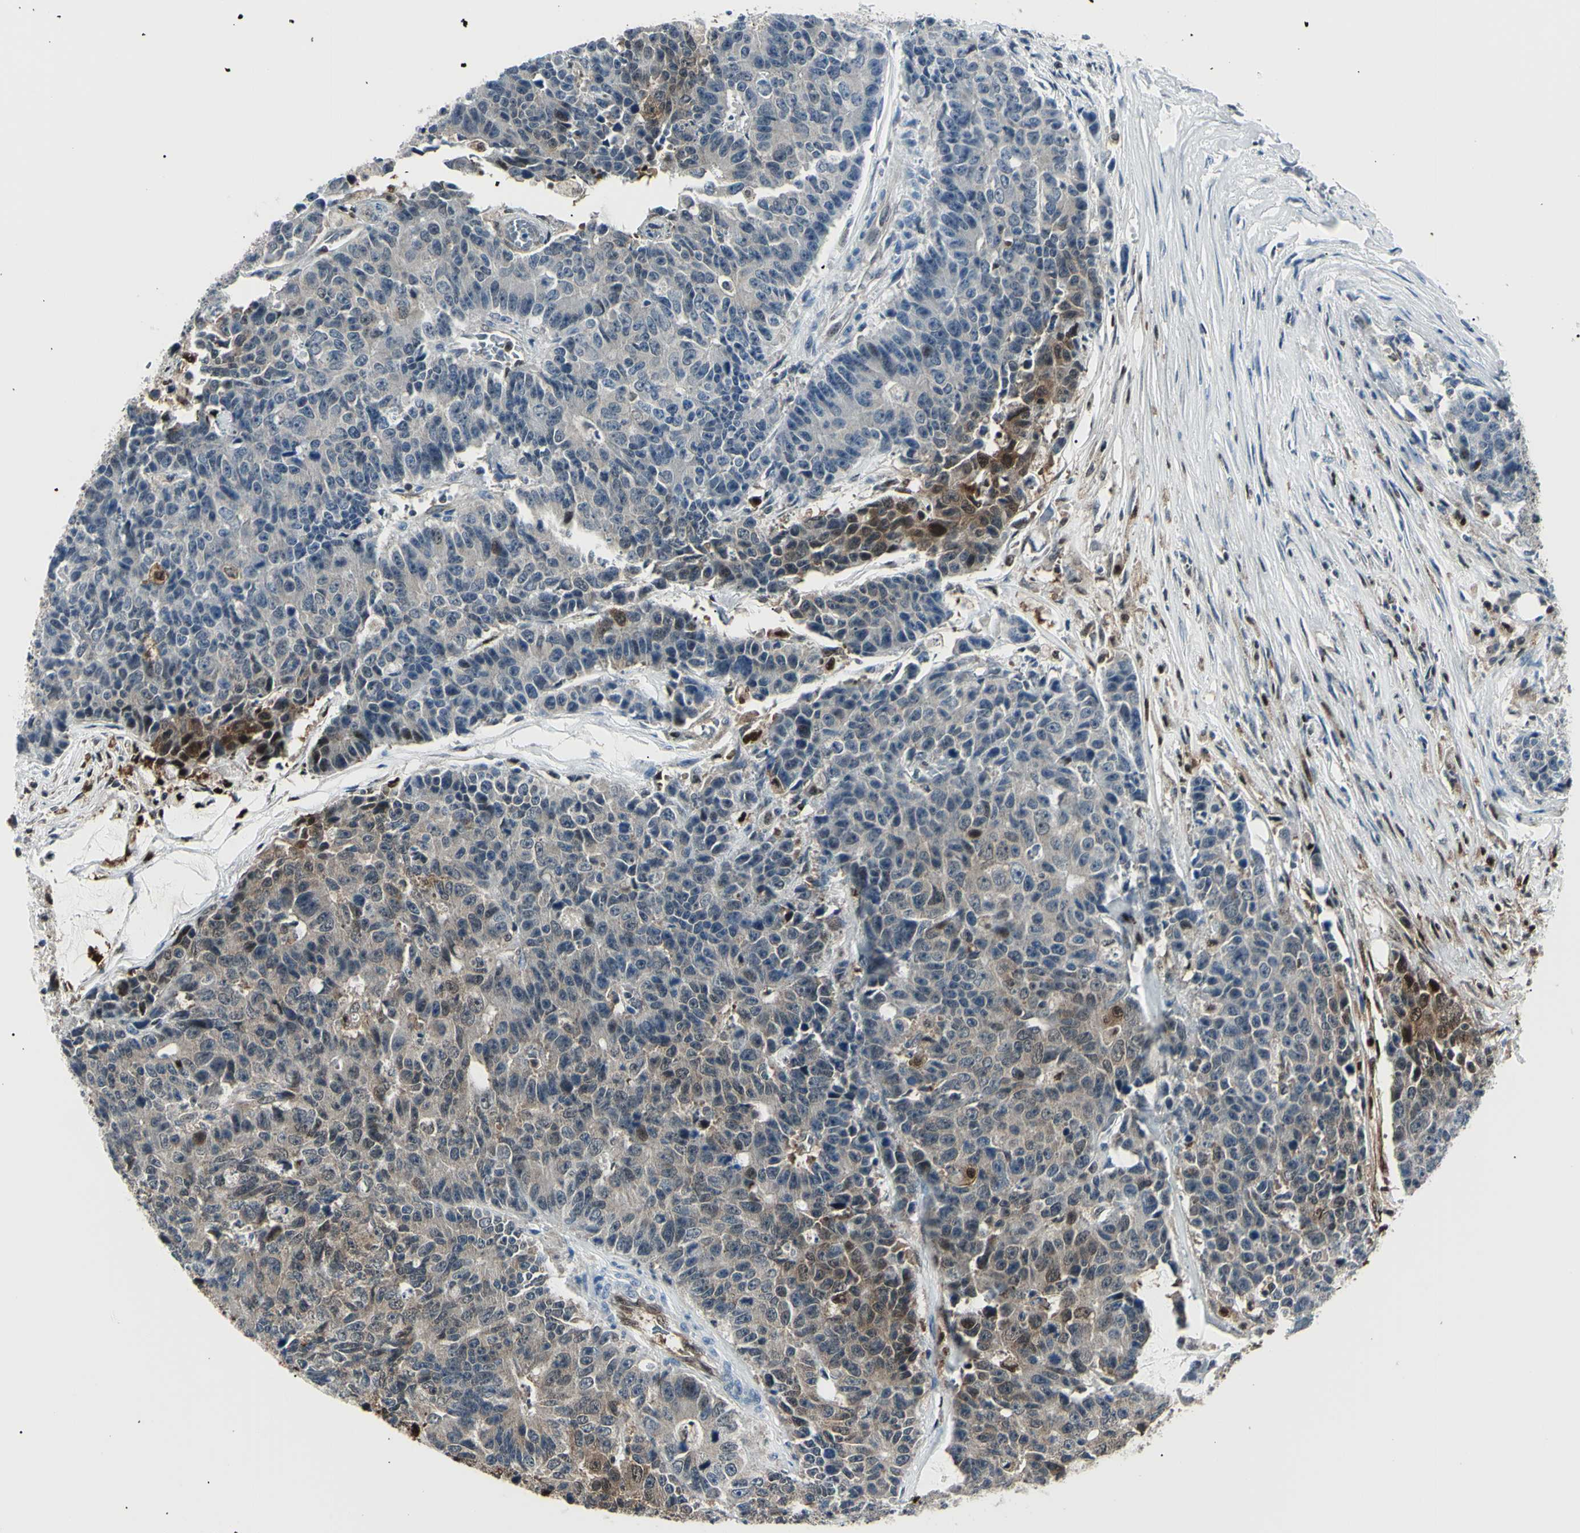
{"staining": {"intensity": "moderate", "quantity": "25%-75%", "location": "cytoplasmic/membranous,nuclear"}, "tissue": "colorectal cancer", "cell_type": "Tumor cells", "image_type": "cancer", "snomed": [{"axis": "morphology", "description": "Adenocarcinoma, NOS"}, {"axis": "topography", "description": "Colon"}], "caption": "The image exhibits immunohistochemical staining of colorectal cancer (adenocarcinoma). There is moderate cytoplasmic/membranous and nuclear expression is seen in about 25%-75% of tumor cells. Immunohistochemistry (ihc) stains the protein in brown and the nuclei are stained blue.", "gene": "PGK1", "patient": {"sex": "female", "age": 86}}